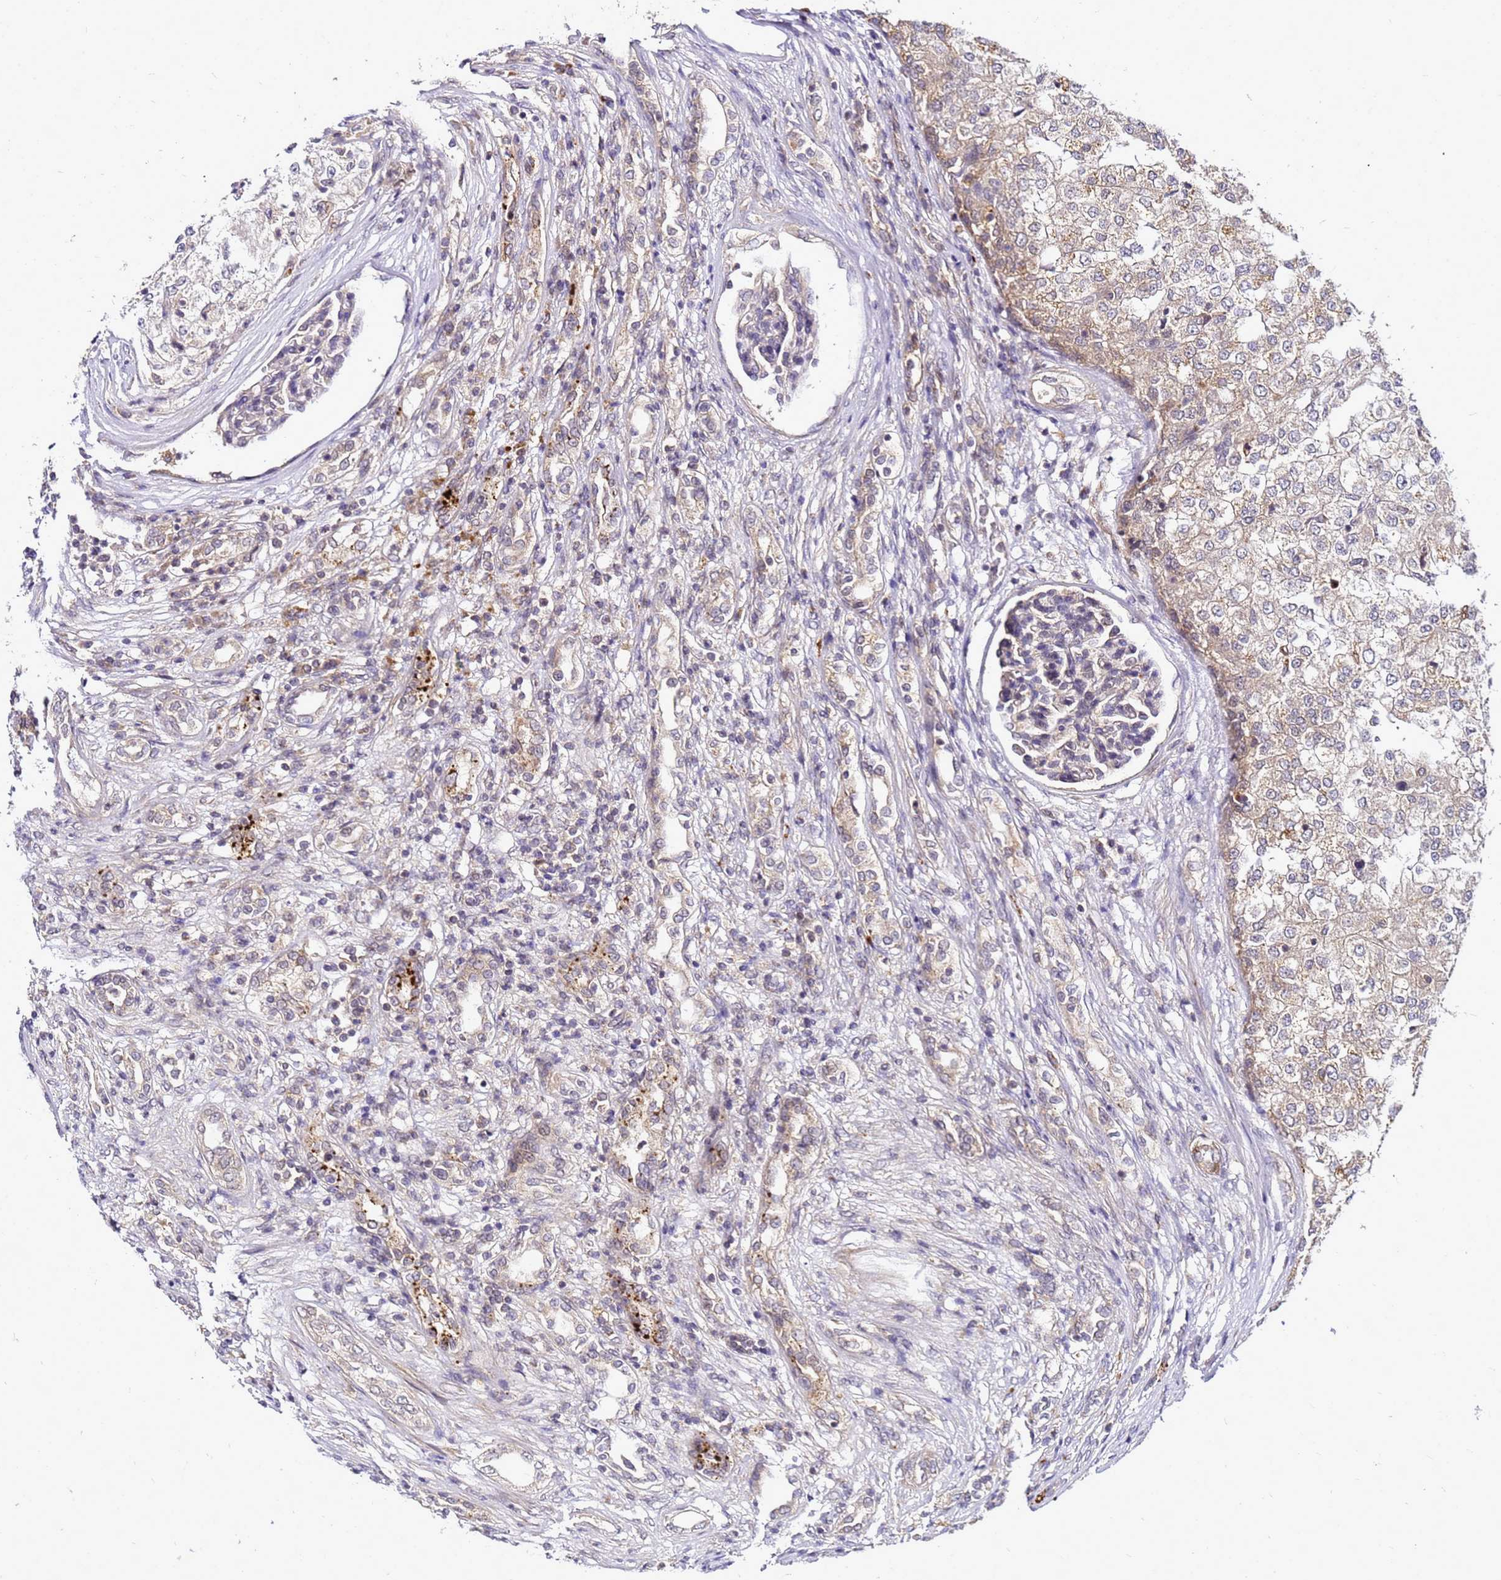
{"staining": {"intensity": "weak", "quantity": "25%-75%", "location": "cytoplasmic/membranous"}, "tissue": "renal cancer", "cell_type": "Tumor cells", "image_type": "cancer", "snomed": [{"axis": "morphology", "description": "Adenocarcinoma, NOS"}, {"axis": "topography", "description": "Kidney"}], "caption": "Renal cancer (adenocarcinoma) stained for a protein (brown) demonstrates weak cytoplasmic/membranous positive staining in about 25%-75% of tumor cells.", "gene": "SAT1", "patient": {"sex": "female", "age": 54}}